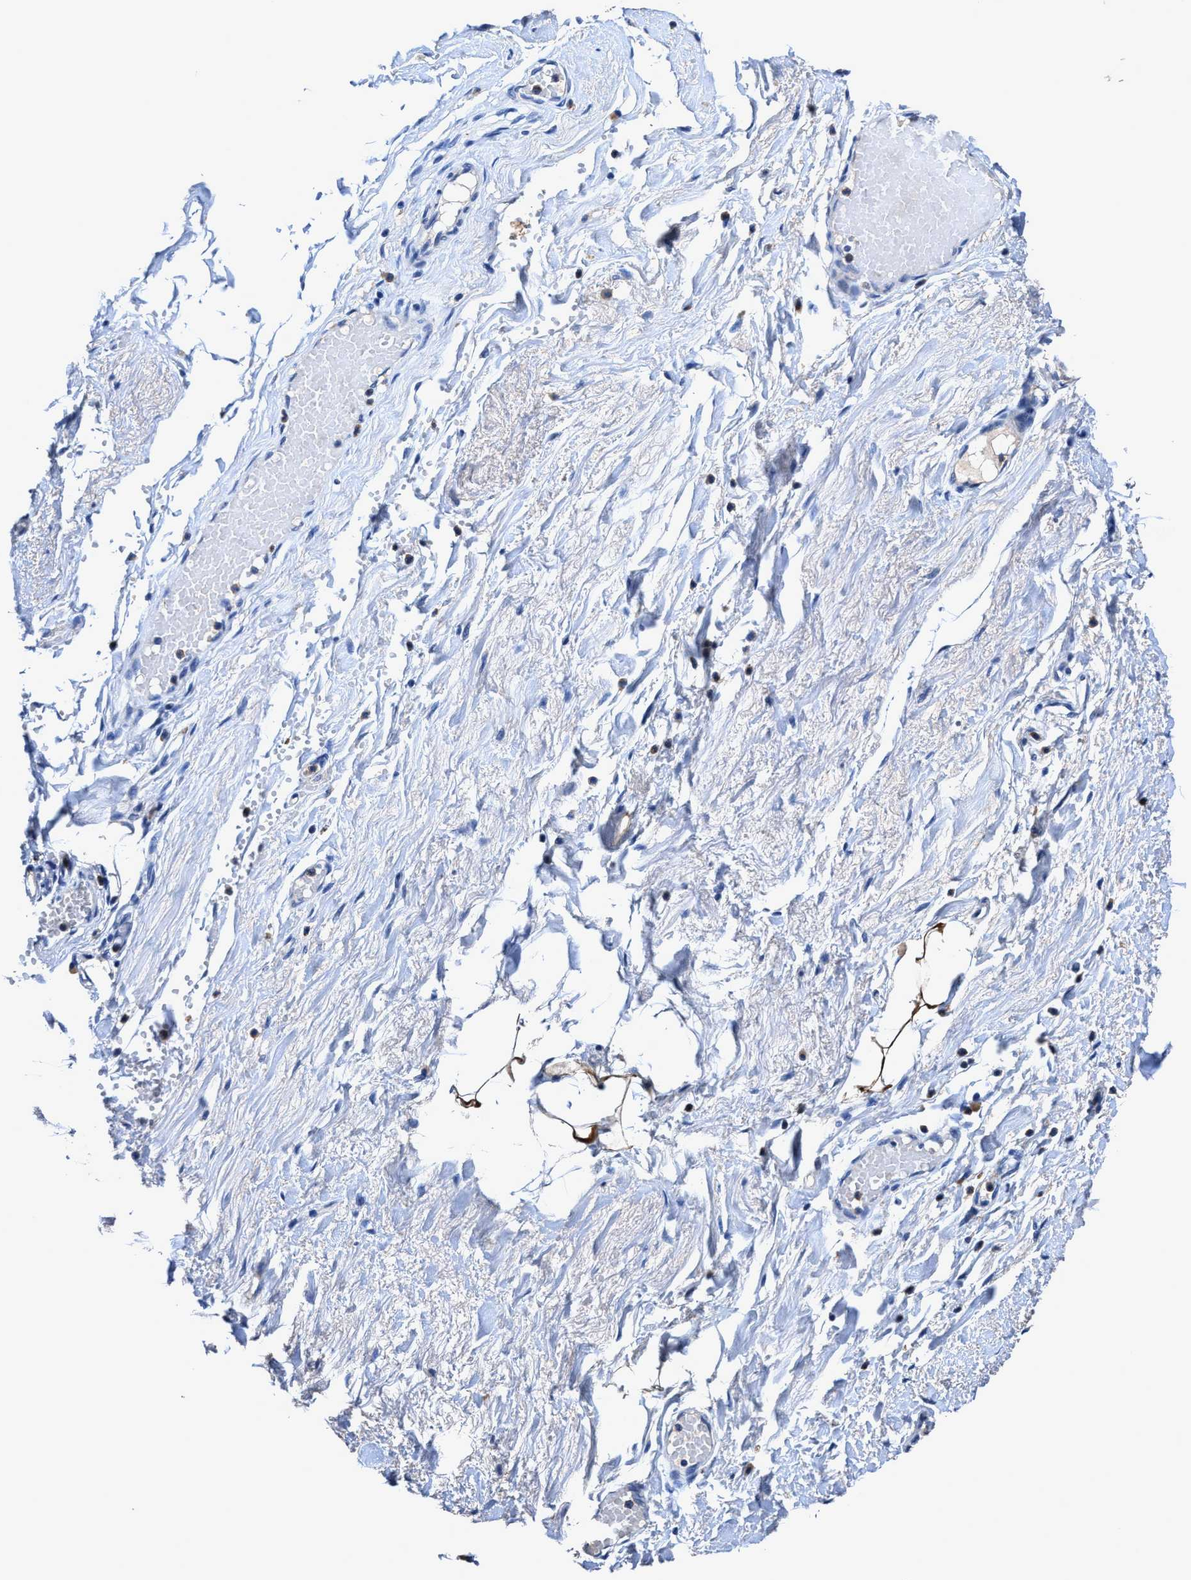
{"staining": {"intensity": "negative", "quantity": "none", "location": "none"}, "tissue": "adipose tissue", "cell_type": "Adipocytes", "image_type": "normal", "snomed": [{"axis": "morphology", "description": "Normal tissue, NOS"}, {"axis": "topography", "description": "Soft tissue"}], "caption": "Immunohistochemistry histopathology image of normal adipose tissue: adipose tissue stained with DAB reveals no significant protein staining in adipocytes. (DAB (3,3'-diaminobenzidine) IHC, high magnification).", "gene": "UBR4", "patient": {"sex": "male", "age": 72}}